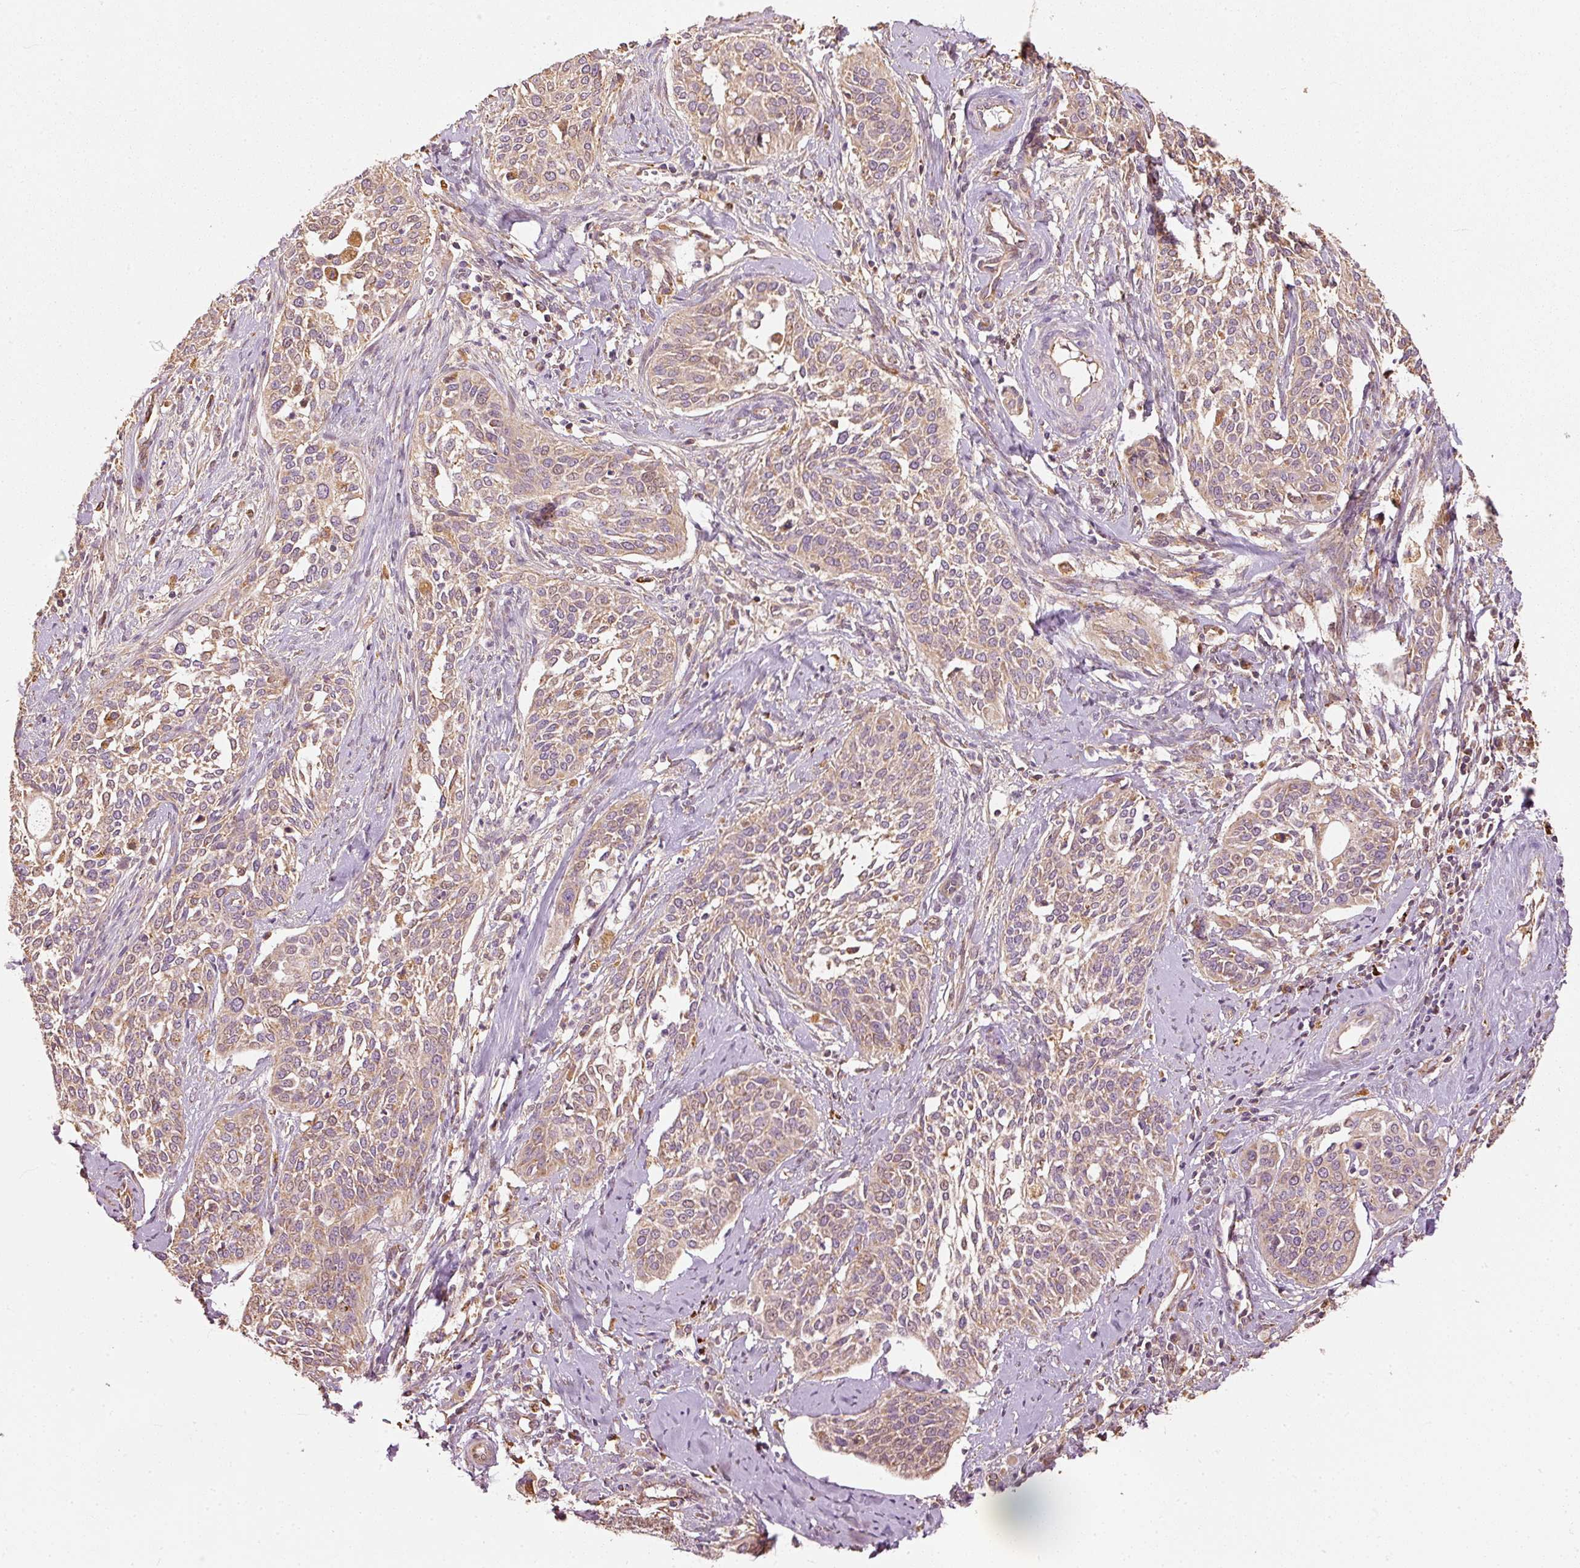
{"staining": {"intensity": "moderate", "quantity": ">75%", "location": "cytoplasmic/membranous"}, "tissue": "cervical cancer", "cell_type": "Tumor cells", "image_type": "cancer", "snomed": [{"axis": "morphology", "description": "Squamous cell carcinoma, NOS"}, {"axis": "topography", "description": "Cervix"}], "caption": "A photomicrograph showing moderate cytoplasmic/membranous staining in about >75% of tumor cells in cervical squamous cell carcinoma, as visualized by brown immunohistochemical staining.", "gene": "MTHFD1L", "patient": {"sex": "female", "age": 44}}